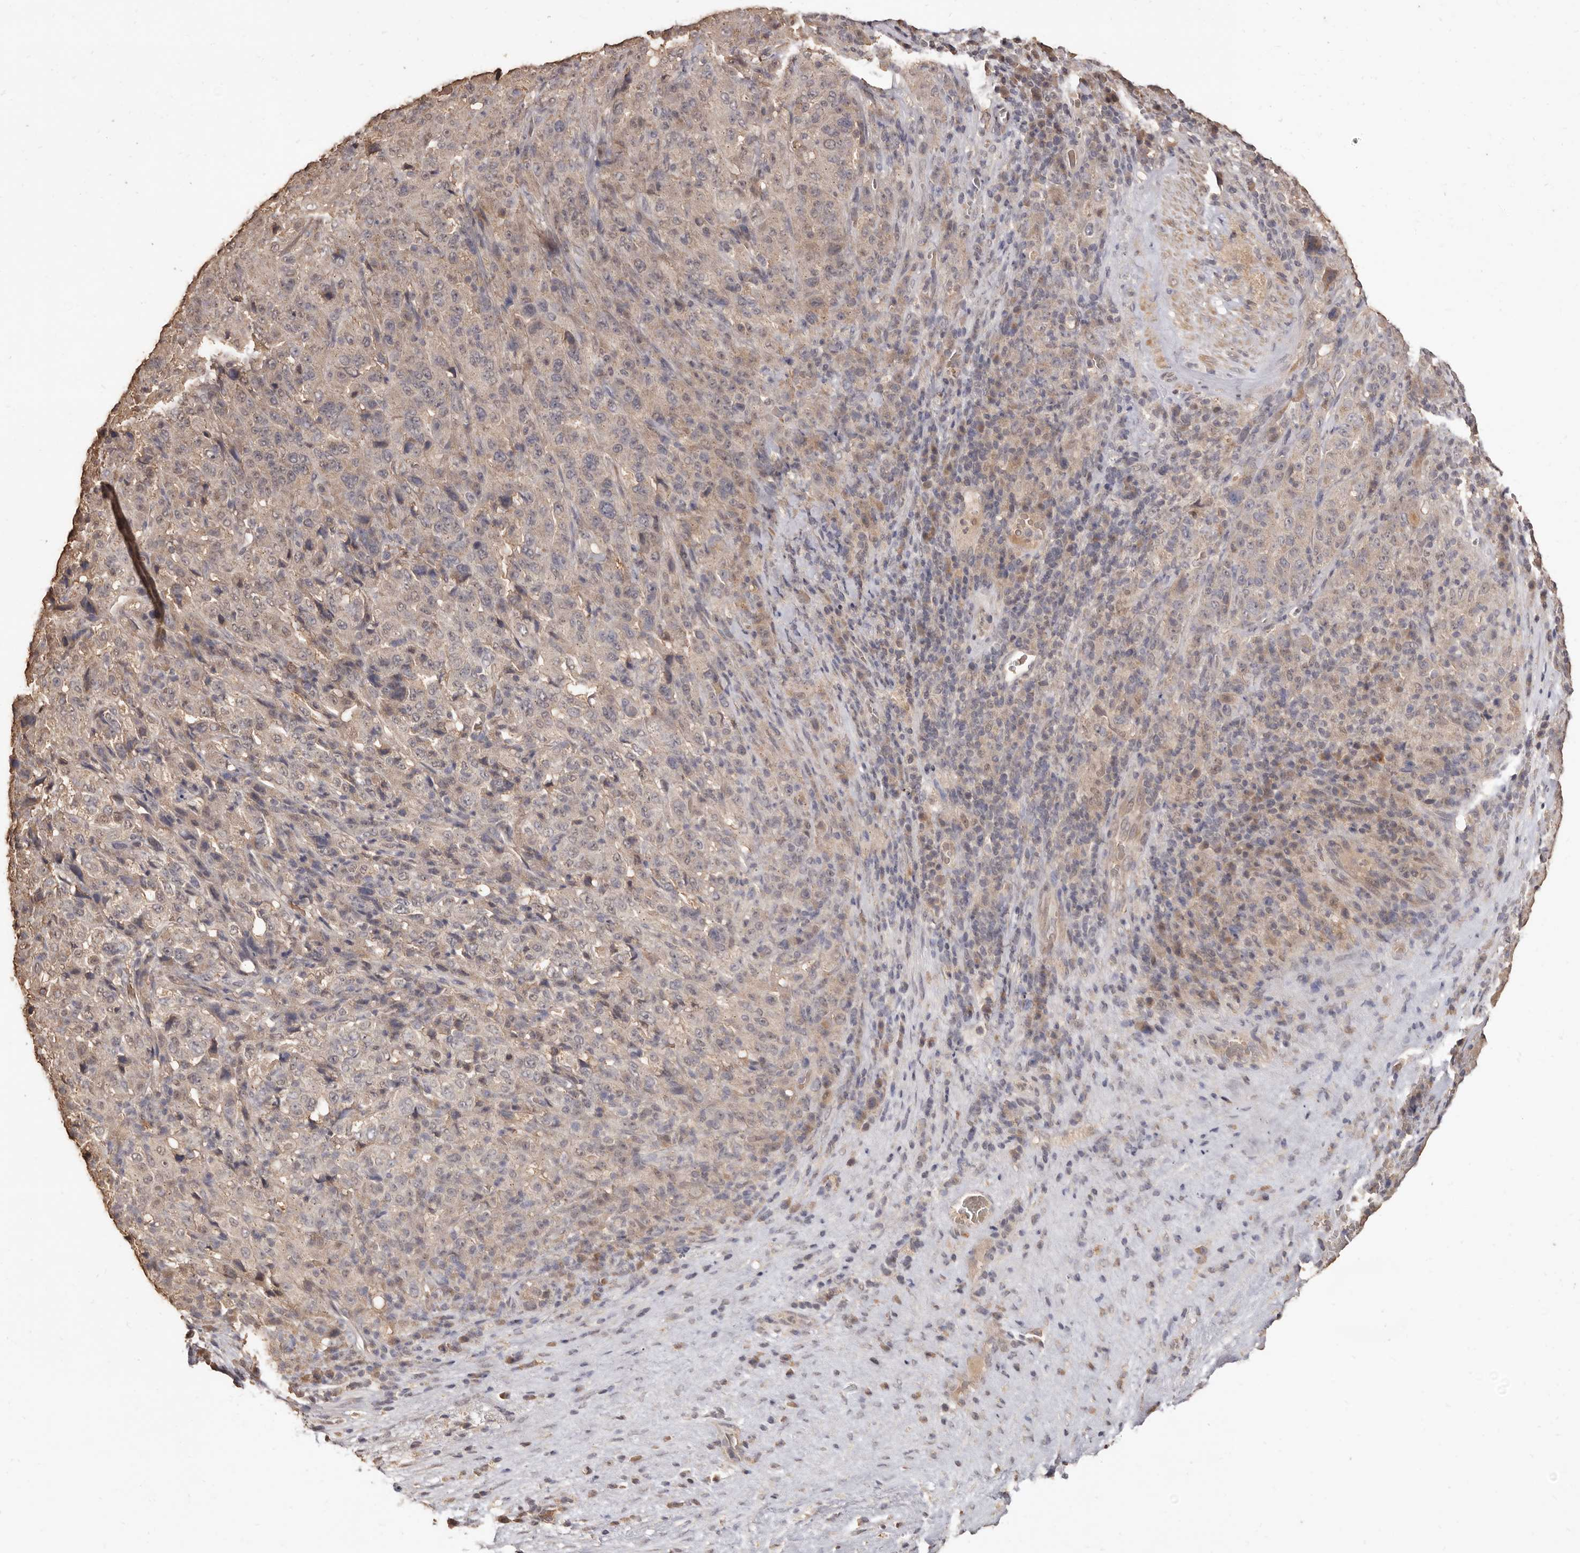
{"staining": {"intensity": "negative", "quantity": "none", "location": "none"}, "tissue": "pancreatic cancer", "cell_type": "Tumor cells", "image_type": "cancer", "snomed": [{"axis": "morphology", "description": "Adenocarcinoma, NOS"}, {"axis": "topography", "description": "Pancreas"}], "caption": "Immunohistochemistry (IHC) of adenocarcinoma (pancreatic) displays no positivity in tumor cells.", "gene": "INAVA", "patient": {"sex": "male", "age": 63}}